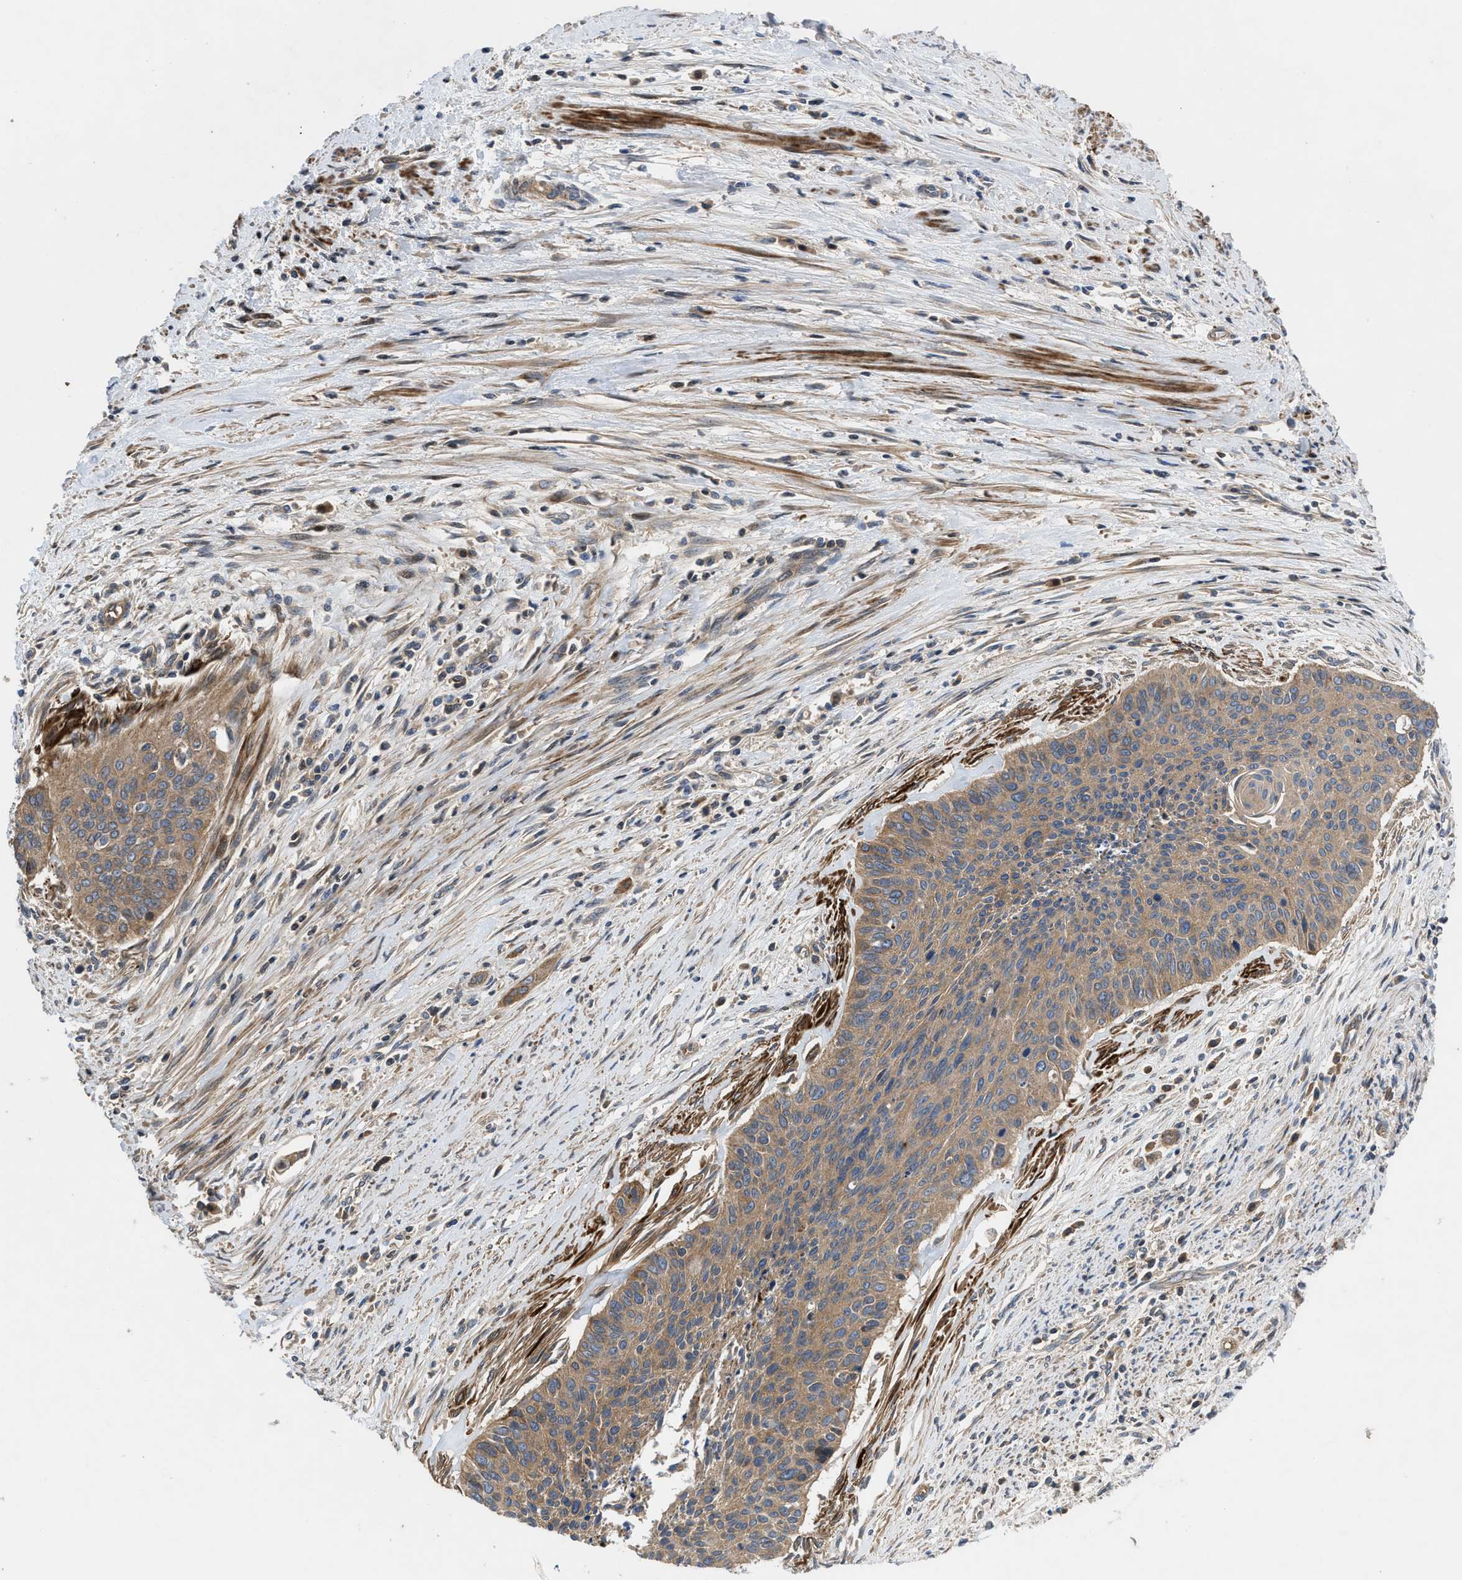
{"staining": {"intensity": "moderate", "quantity": ">75%", "location": "cytoplasmic/membranous"}, "tissue": "cervical cancer", "cell_type": "Tumor cells", "image_type": "cancer", "snomed": [{"axis": "morphology", "description": "Squamous cell carcinoma, NOS"}, {"axis": "topography", "description": "Cervix"}], "caption": "A brown stain labels moderate cytoplasmic/membranous positivity of a protein in human cervical cancer (squamous cell carcinoma) tumor cells. The protein is stained brown, and the nuclei are stained in blue (DAB (3,3'-diaminobenzidine) IHC with brightfield microscopy, high magnification).", "gene": "CNNM3", "patient": {"sex": "female", "age": 55}}